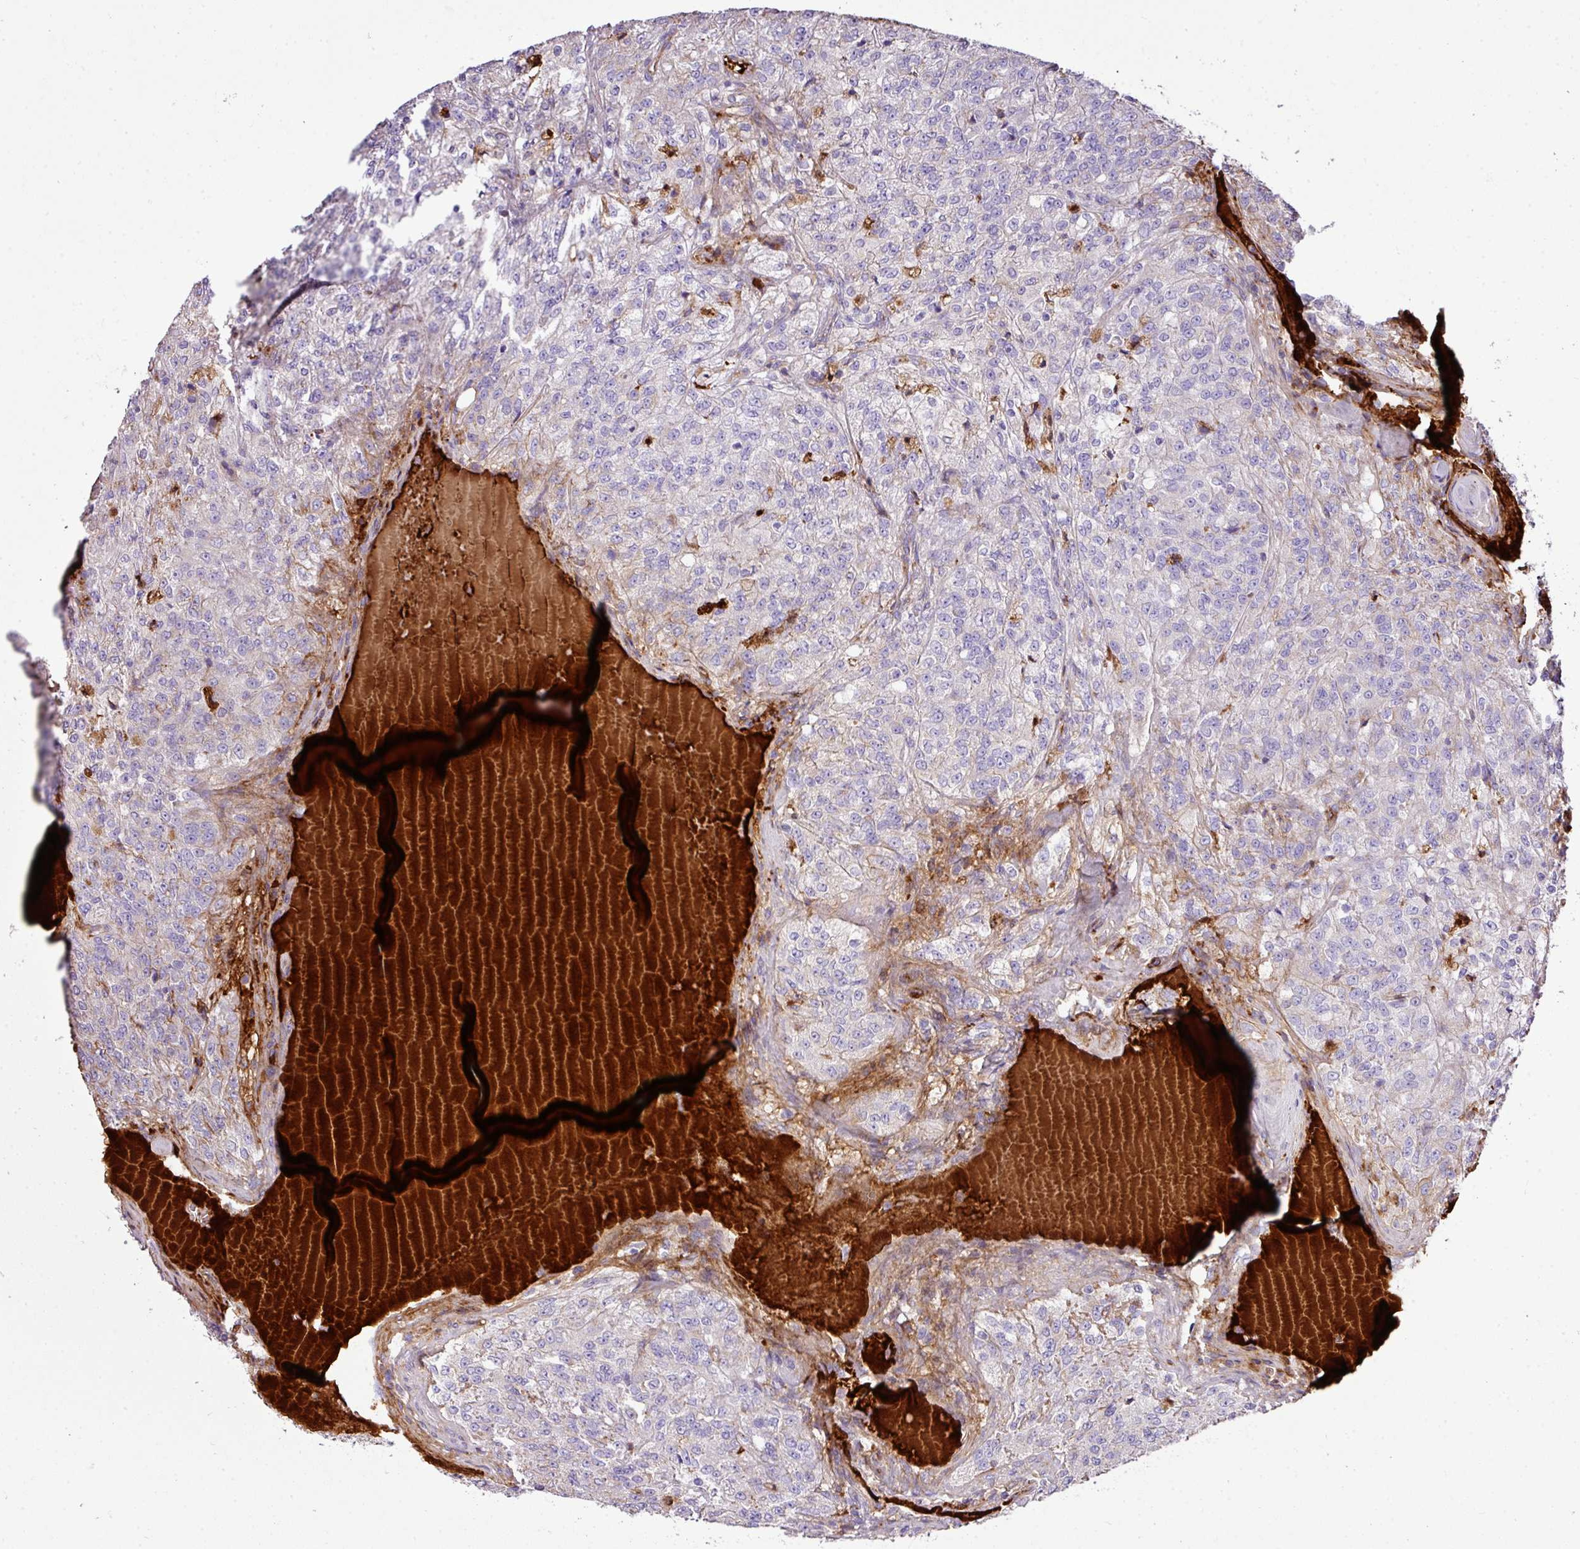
{"staining": {"intensity": "negative", "quantity": "none", "location": "none"}, "tissue": "renal cancer", "cell_type": "Tumor cells", "image_type": "cancer", "snomed": [{"axis": "morphology", "description": "Adenocarcinoma, NOS"}, {"axis": "topography", "description": "Kidney"}], "caption": "The IHC image has no significant expression in tumor cells of renal cancer (adenocarcinoma) tissue.", "gene": "CTXN2", "patient": {"sex": "female", "age": 63}}